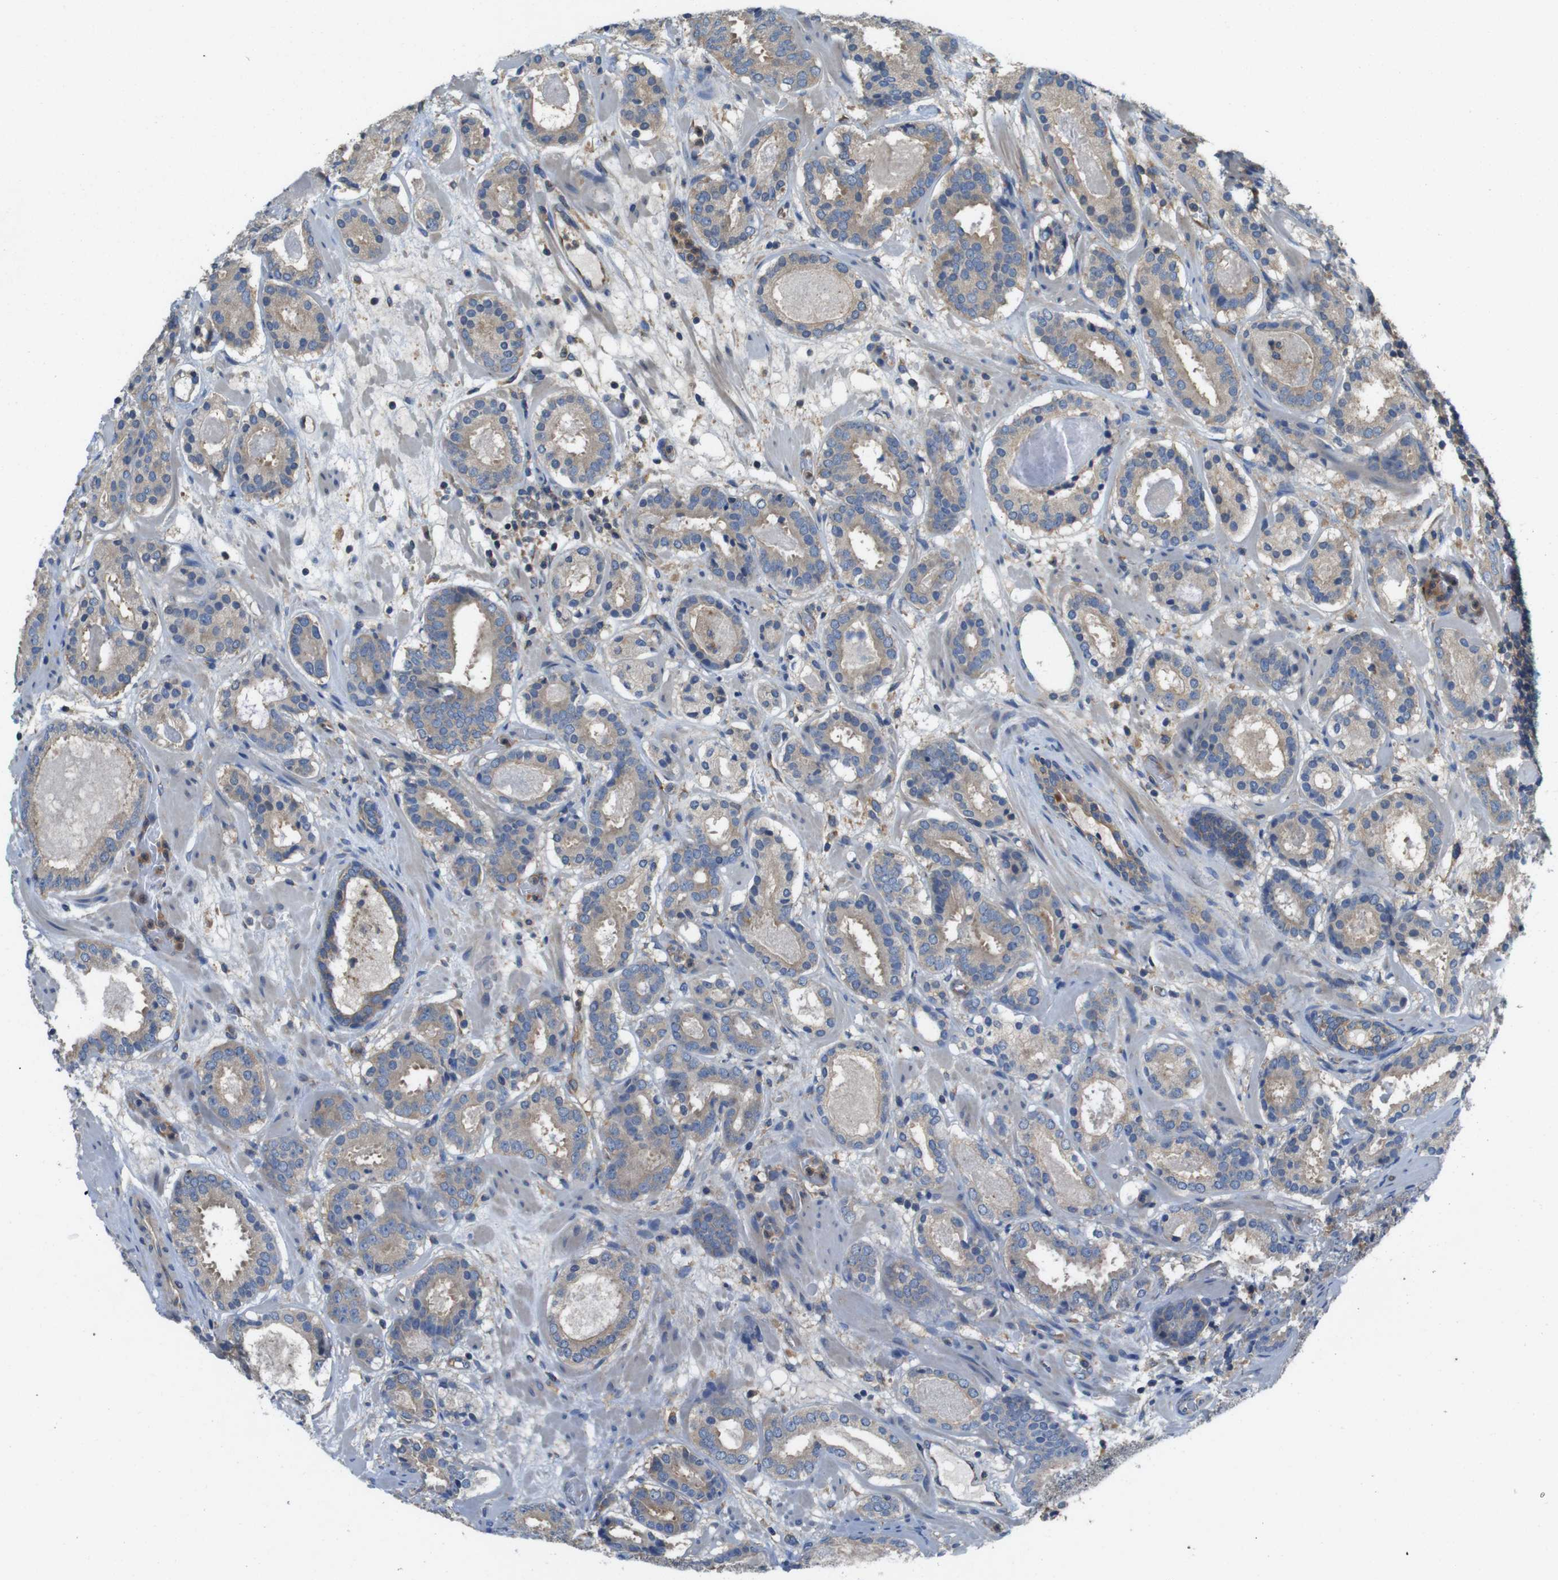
{"staining": {"intensity": "weak", "quantity": ">75%", "location": "cytoplasmic/membranous"}, "tissue": "prostate cancer", "cell_type": "Tumor cells", "image_type": "cancer", "snomed": [{"axis": "morphology", "description": "Adenocarcinoma, Low grade"}, {"axis": "topography", "description": "Prostate"}], "caption": "Protein staining shows weak cytoplasmic/membranous positivity in about >75% of tumor cells in prostate cancer. (IHC, brightfield microscopy, high magnification).", "gene": "DCTN1", "patient": {"sex": "male", "age": 69}}